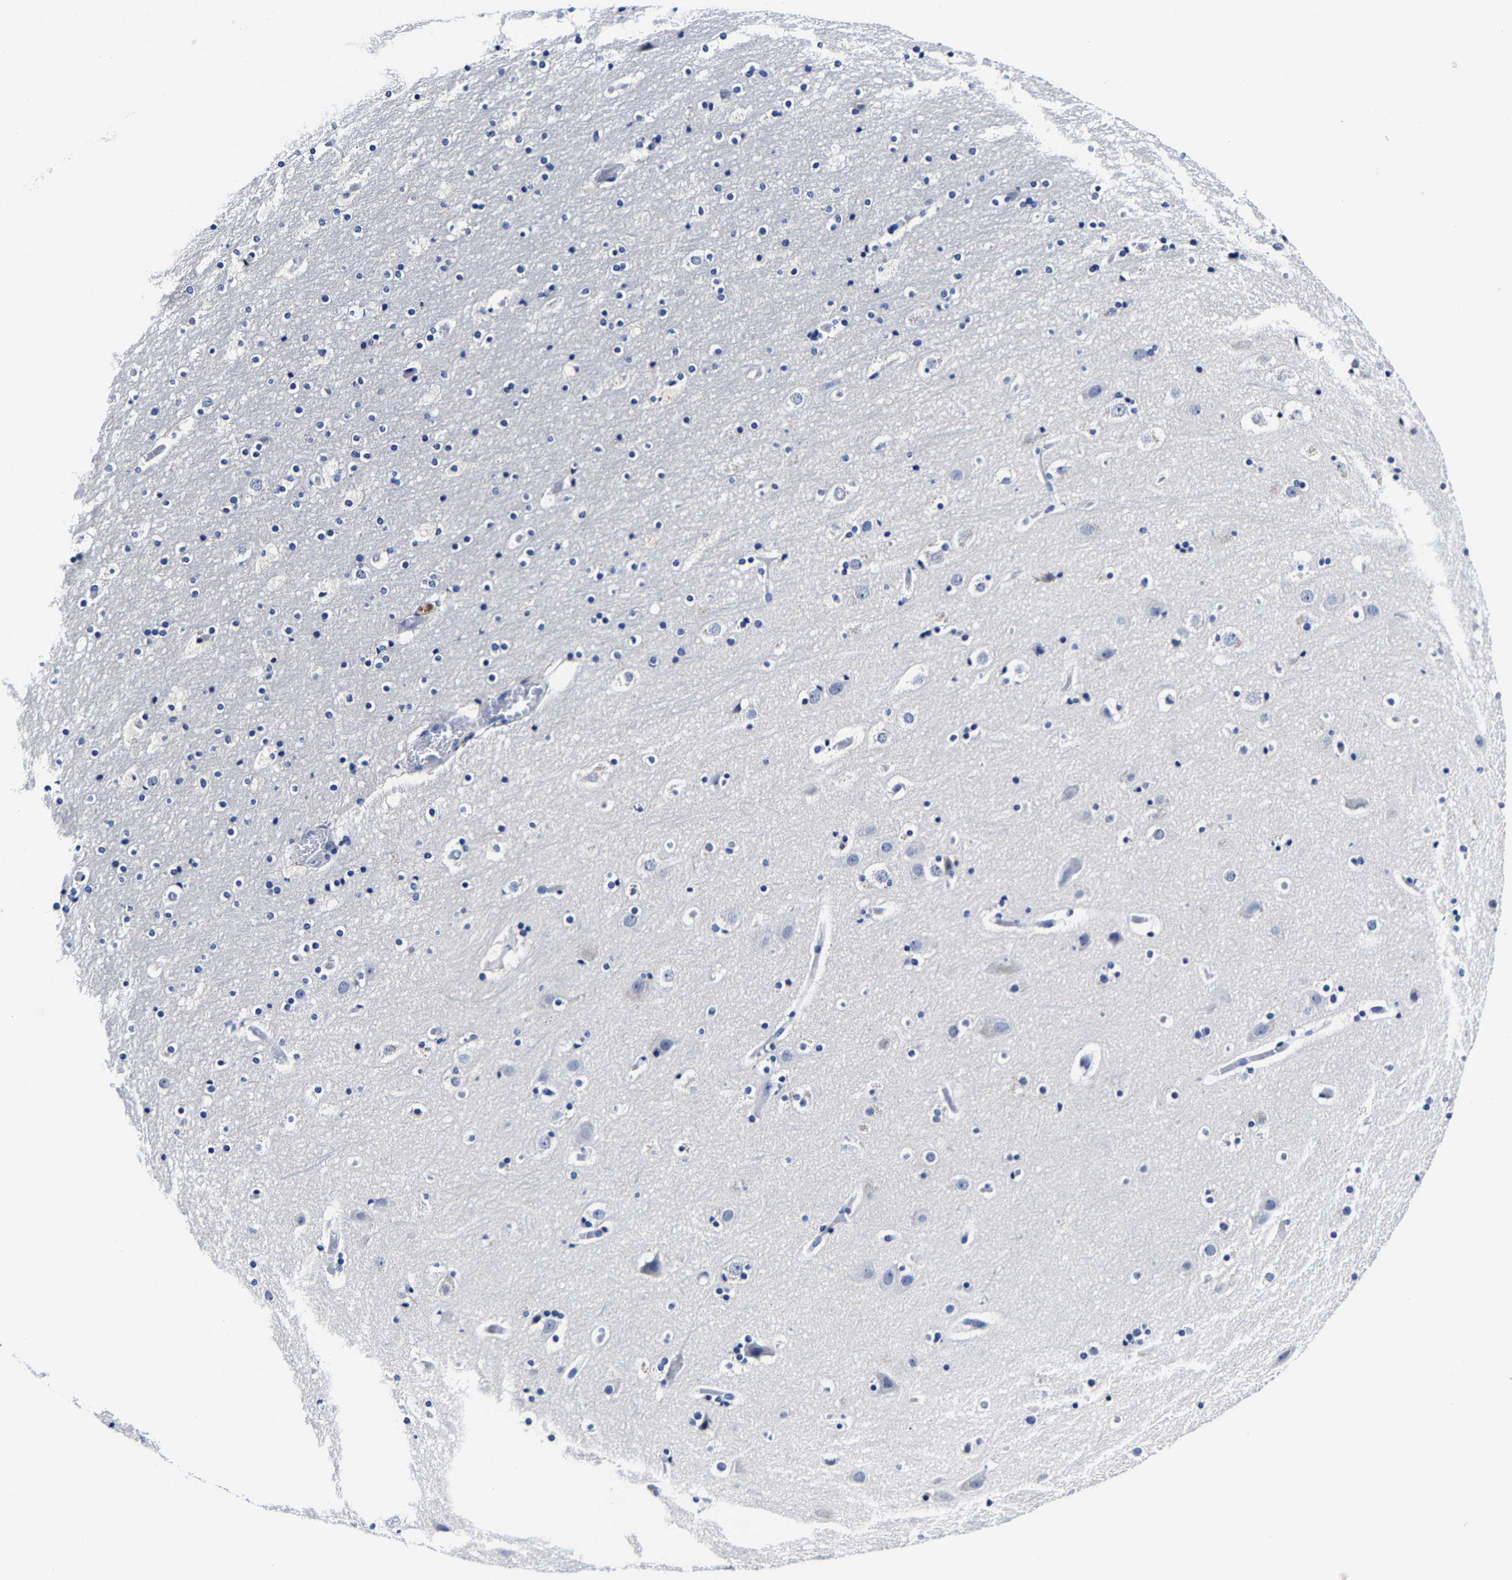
{"staining": {"intensity": "negative", "quantity": "none", "location": "none"}, "tissue": "cerebral cortex", "cell_type": "Endothelial cells", "image_type": "normal", "snomed": [{"axis": "morphology", "description": "Normal tissue, NOS"}, {"axis": "topography", "description": "Cerebral cortex"}], "caption": "High power microscopy histopathology image of an IHC image of unremarkable cerebral cortex, revealing no significant staining in endothelial cells.", "gene": "CPA2", "patient": {"sex": "male", "age": 57}}